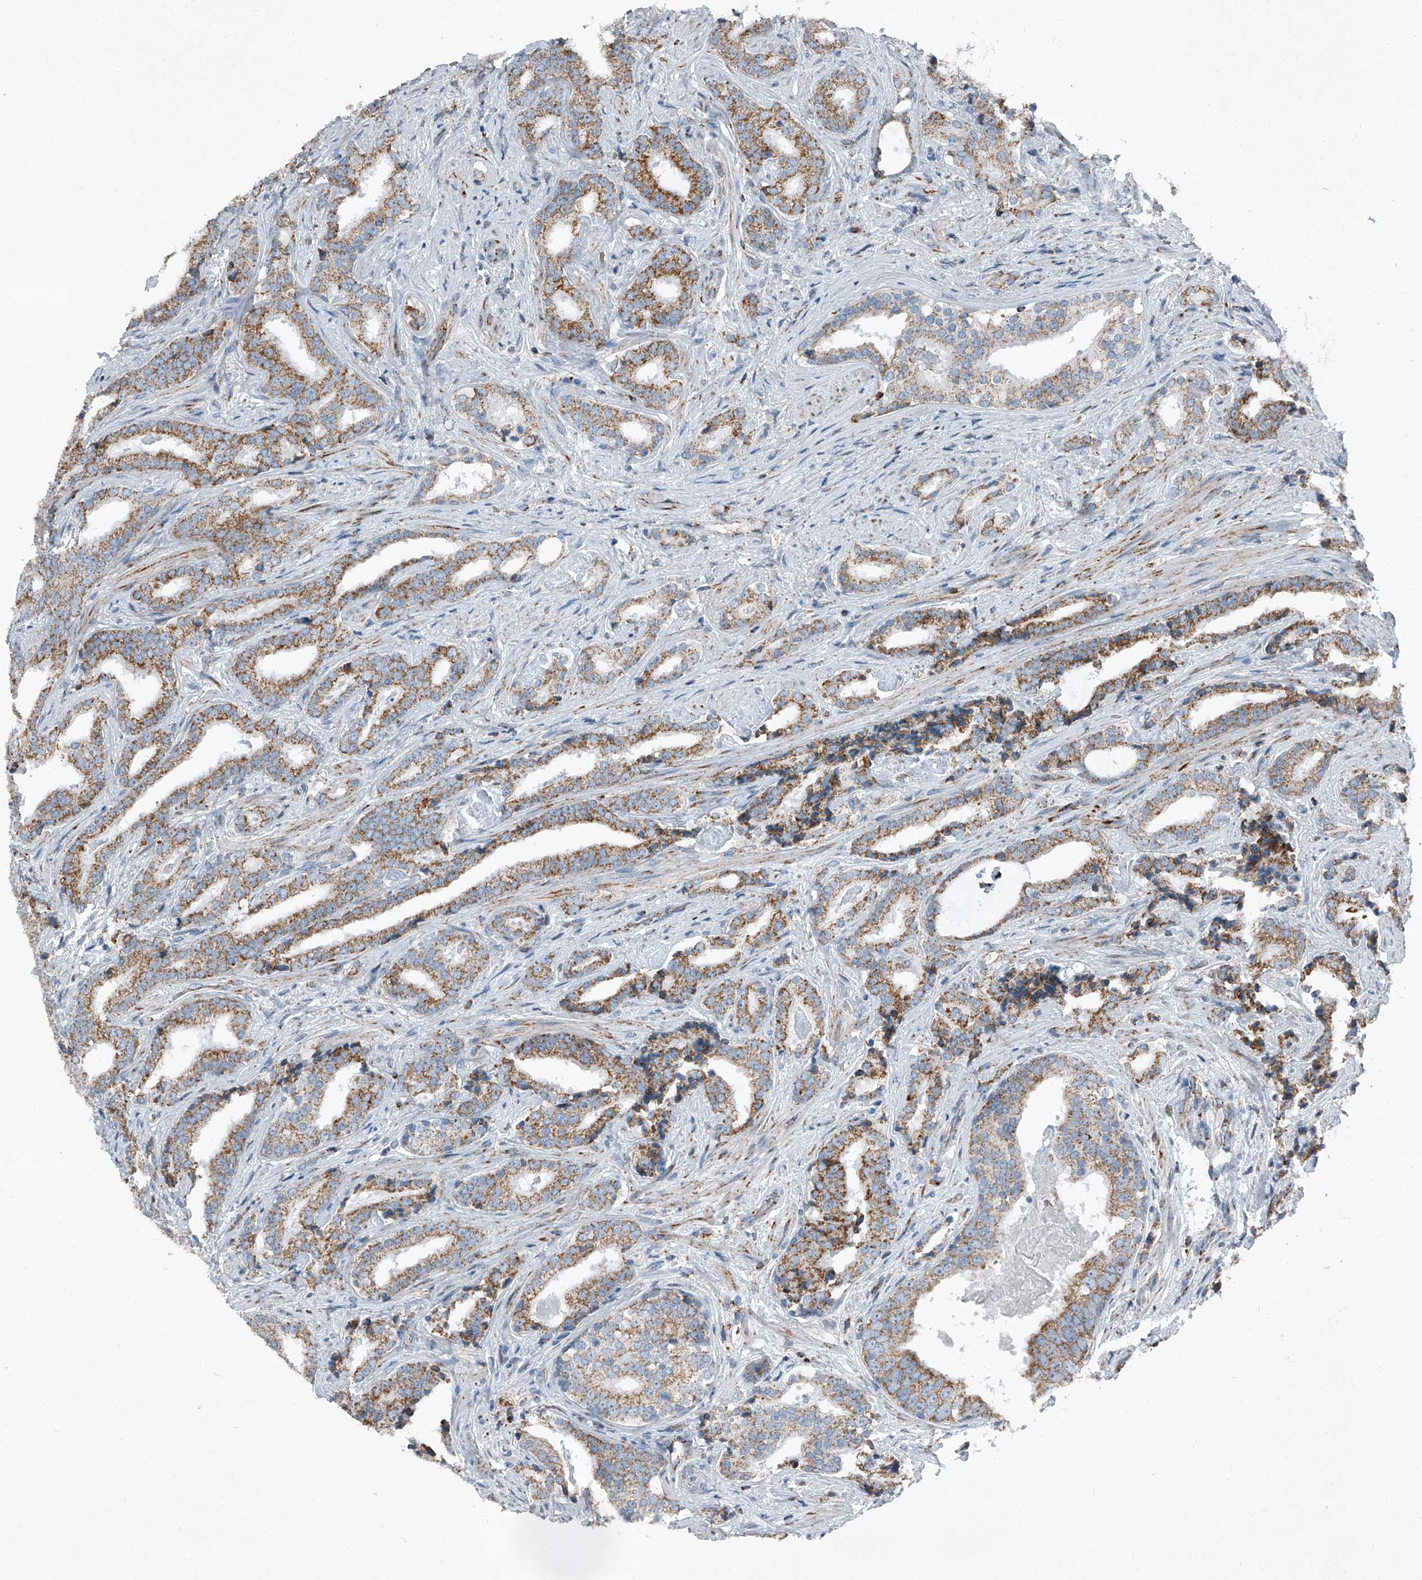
{"staining": {"intensity": "moderate", "quantity": ">75%", "location": "cytoplasmic/membranous"}, "tissue": "prostate cancer", "cell_type": "Tumor cells", "image_type": "cancer", "snomed": [{"axis": "morphology", "description": "Adenocarcinoma, Low grade"}, {"axis": "topography", "description": "Prostate"}], "caption": "Protein staining demonstrates moderate cytoplasmic/membranous positivity in approximately >75% of tumor cells in prostate adenocarcinoma (low-grade).", "gene": "CHRNA7", "patient": {"sex": "male", "age": 67}}